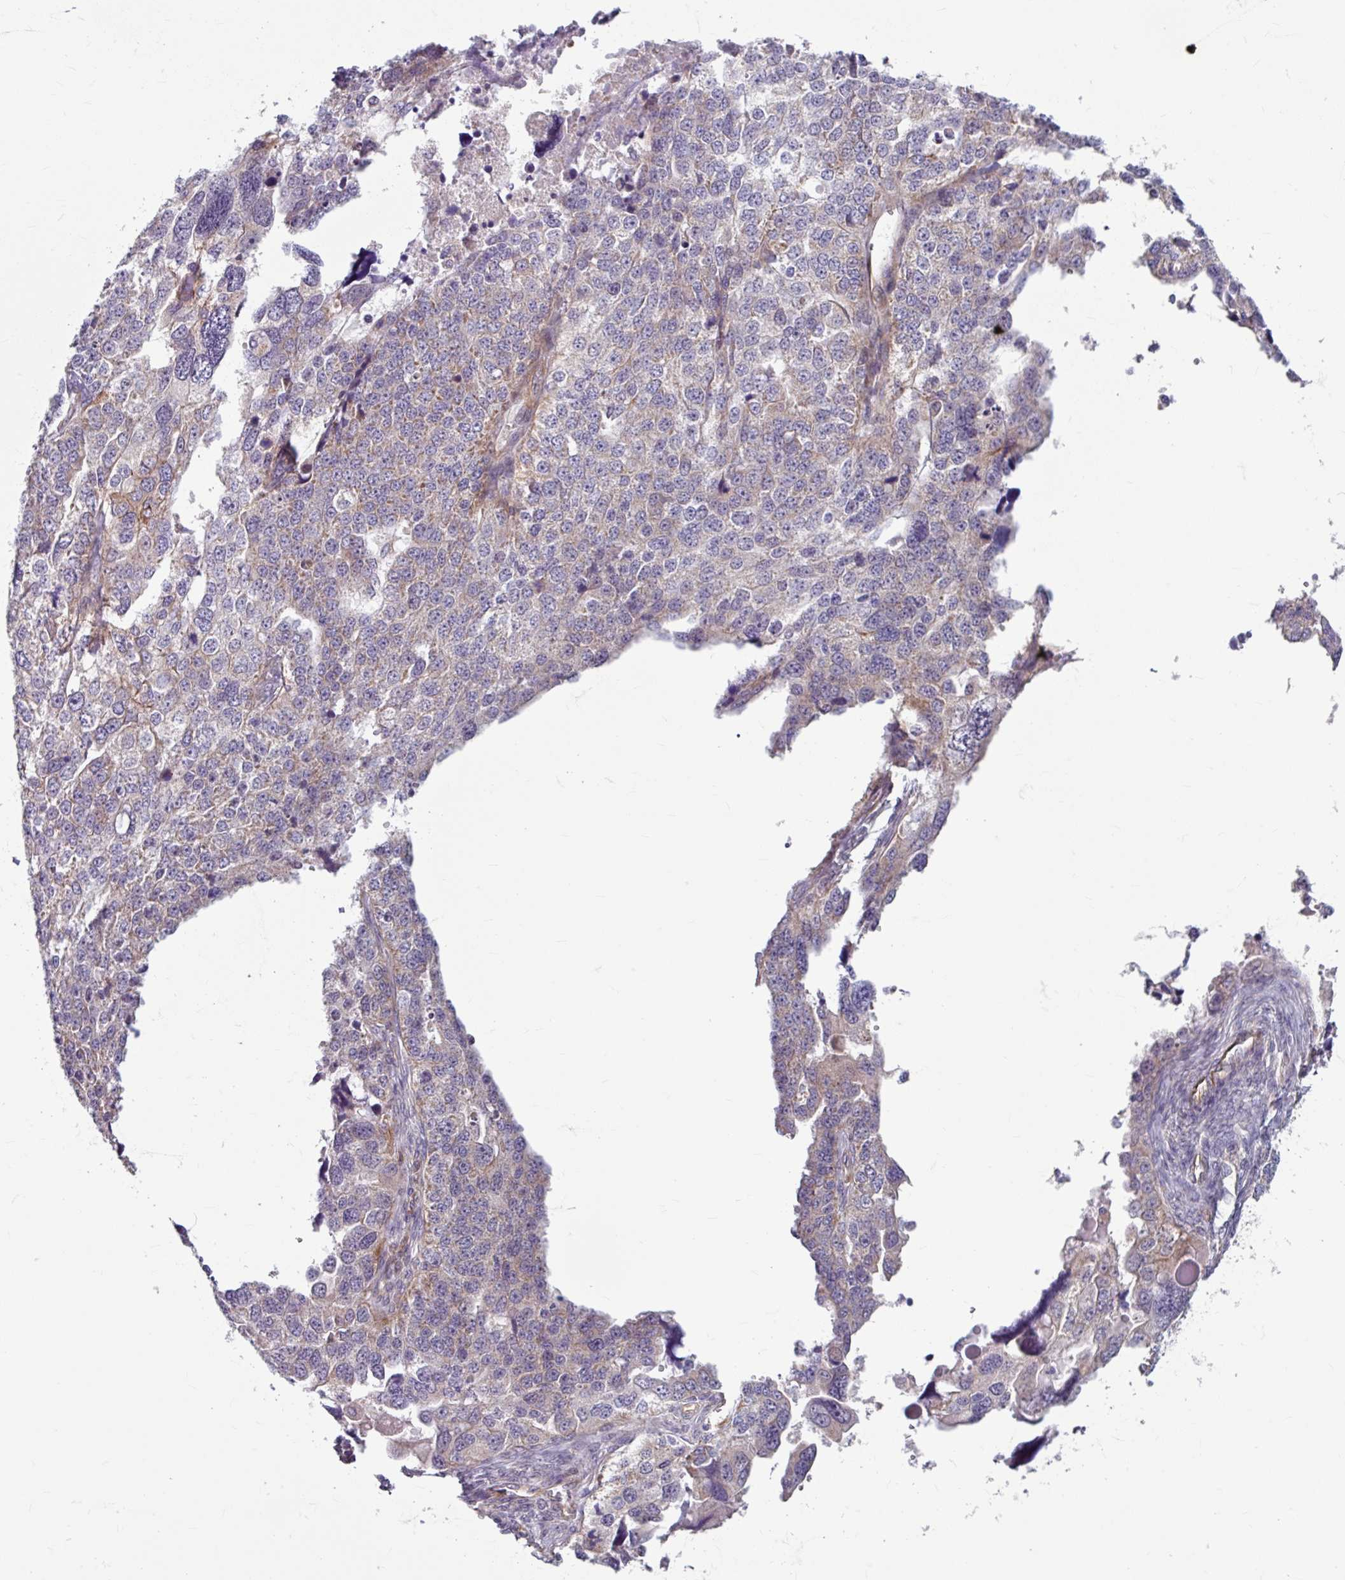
{"staining": {"intensity": "moderate", "quantity": "<25%", "location": "cytoplasmic/membranous"}, "tissue": "ovarian cancer", "cell_type": "Tumor cells", "image_type": "cancer", "snomed": [{"axis": "morphology", "description": "Cystadenocarcinoma, serous, NOS"}, {"axis": "topography", "description": "Ovary"}], "caption": "A micrograph showing moderate cytoplasmic/membranous expression in about <25% of tumor cells in ovarian cancer (serous cystadenocarcinoma), as visualized by brown immunohistochemical staining.", "gene": "DAAM2", "patient": {"sex": "female", "age": 76}}